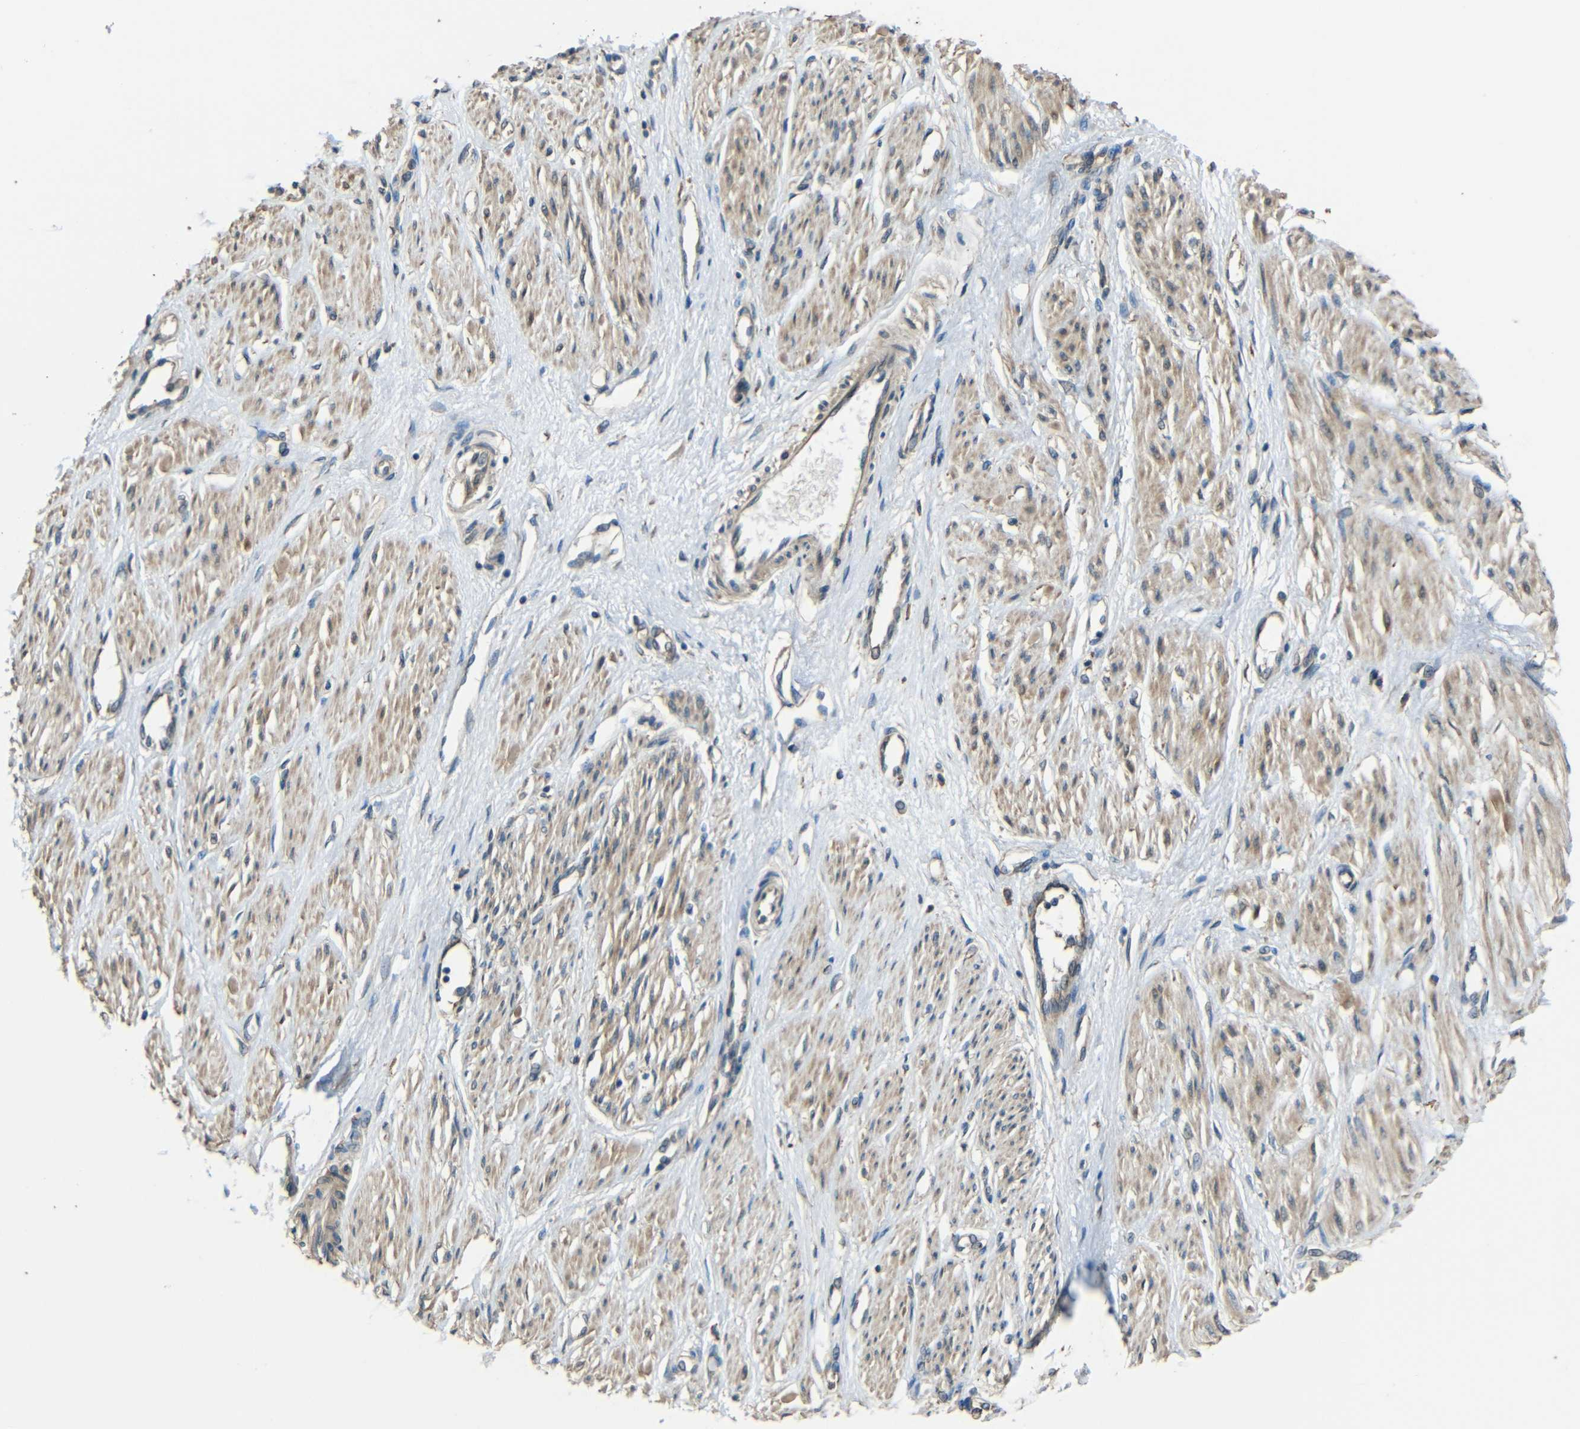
{"staining": {"intensity": "moderate", "quantity": "25%-75%", "location": "cytoplasmic/membranous"}, "tissue": "smooth muscle", "cell_type": "Smooth muscle cells", "image_type": "normal", "snomed": [{"axis": "morphology", "description": "Normal tissue, NOS"}, {"axis": "topography", "description": "Smooth muscle"}, {"axis": "topography", "description": "Uterus"}], "caption": "Benign smooth muscle was stained to show a protein in brown. There is medium levels of moderate cytoplasmic/membranous expression in about 25%-75% of smooth muscle cells. The staining was performed using DAB (3,3'-diaminobenzidine), with brown indicating positive protein expression. Nuclei are stained blue with hematoxylin.", "gene": "ACACA", "patient": {"sex": "female", "age": 39}}